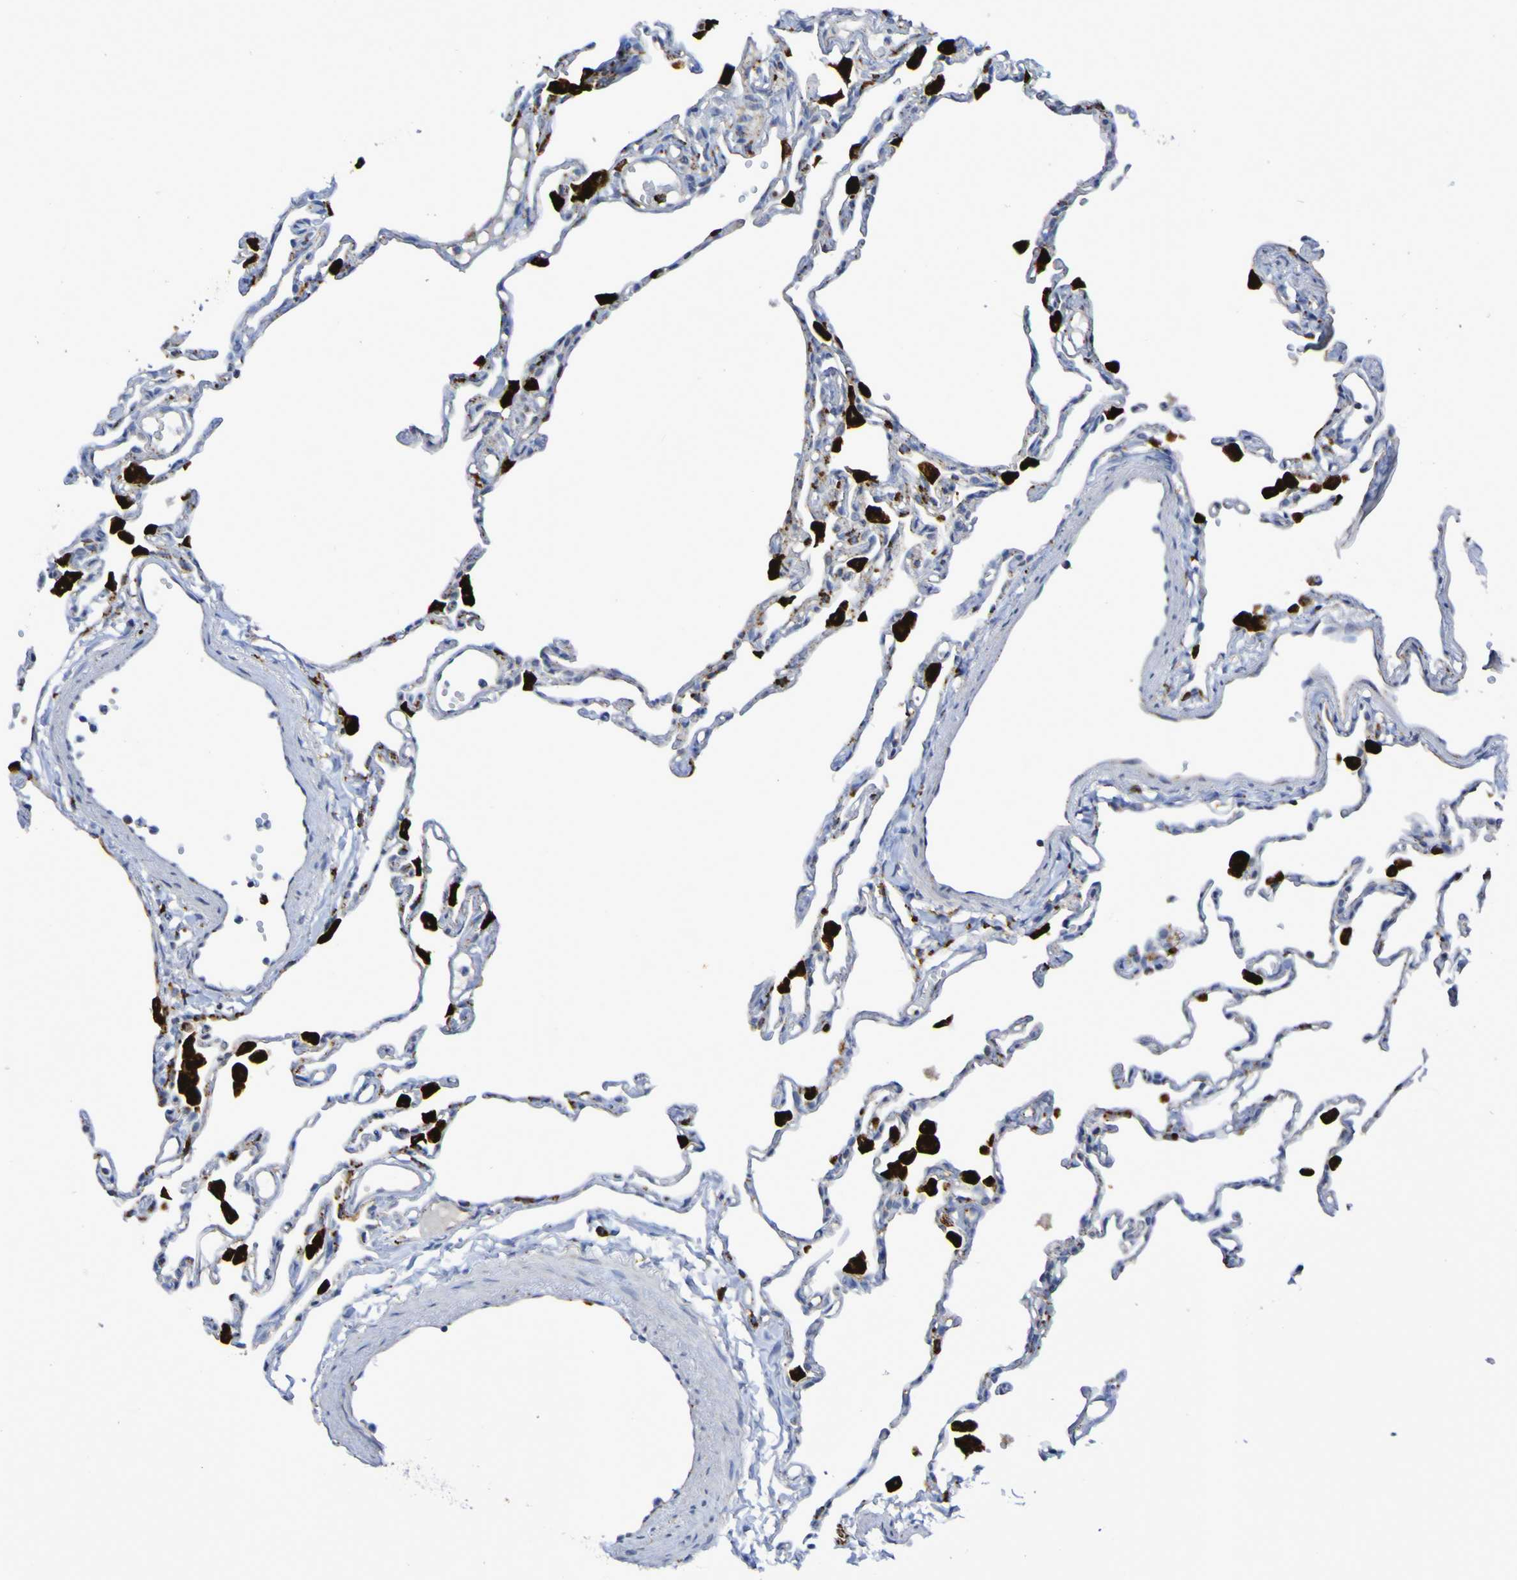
{"staining": {"intensity": "moderate", "quantity": "<25%", "location": "cytoplasmic/membranous"}, "tissue": "lung", "cell_type": "Alveolar cells", "image_type": "normal", "snomed": [{"axis": "morphology", "description": "Normal tissue, NOS"}, {"axis": "topography", "description": "Lung"}], "caption": "DAB immunohistochemical staining of unremarkable lung demonstrates moderate cytoplasmic/membranous protein expression in about <25% of alveolar cells.", "gene": "TPH1", "patient": {"sex": "female", "age": 49}}